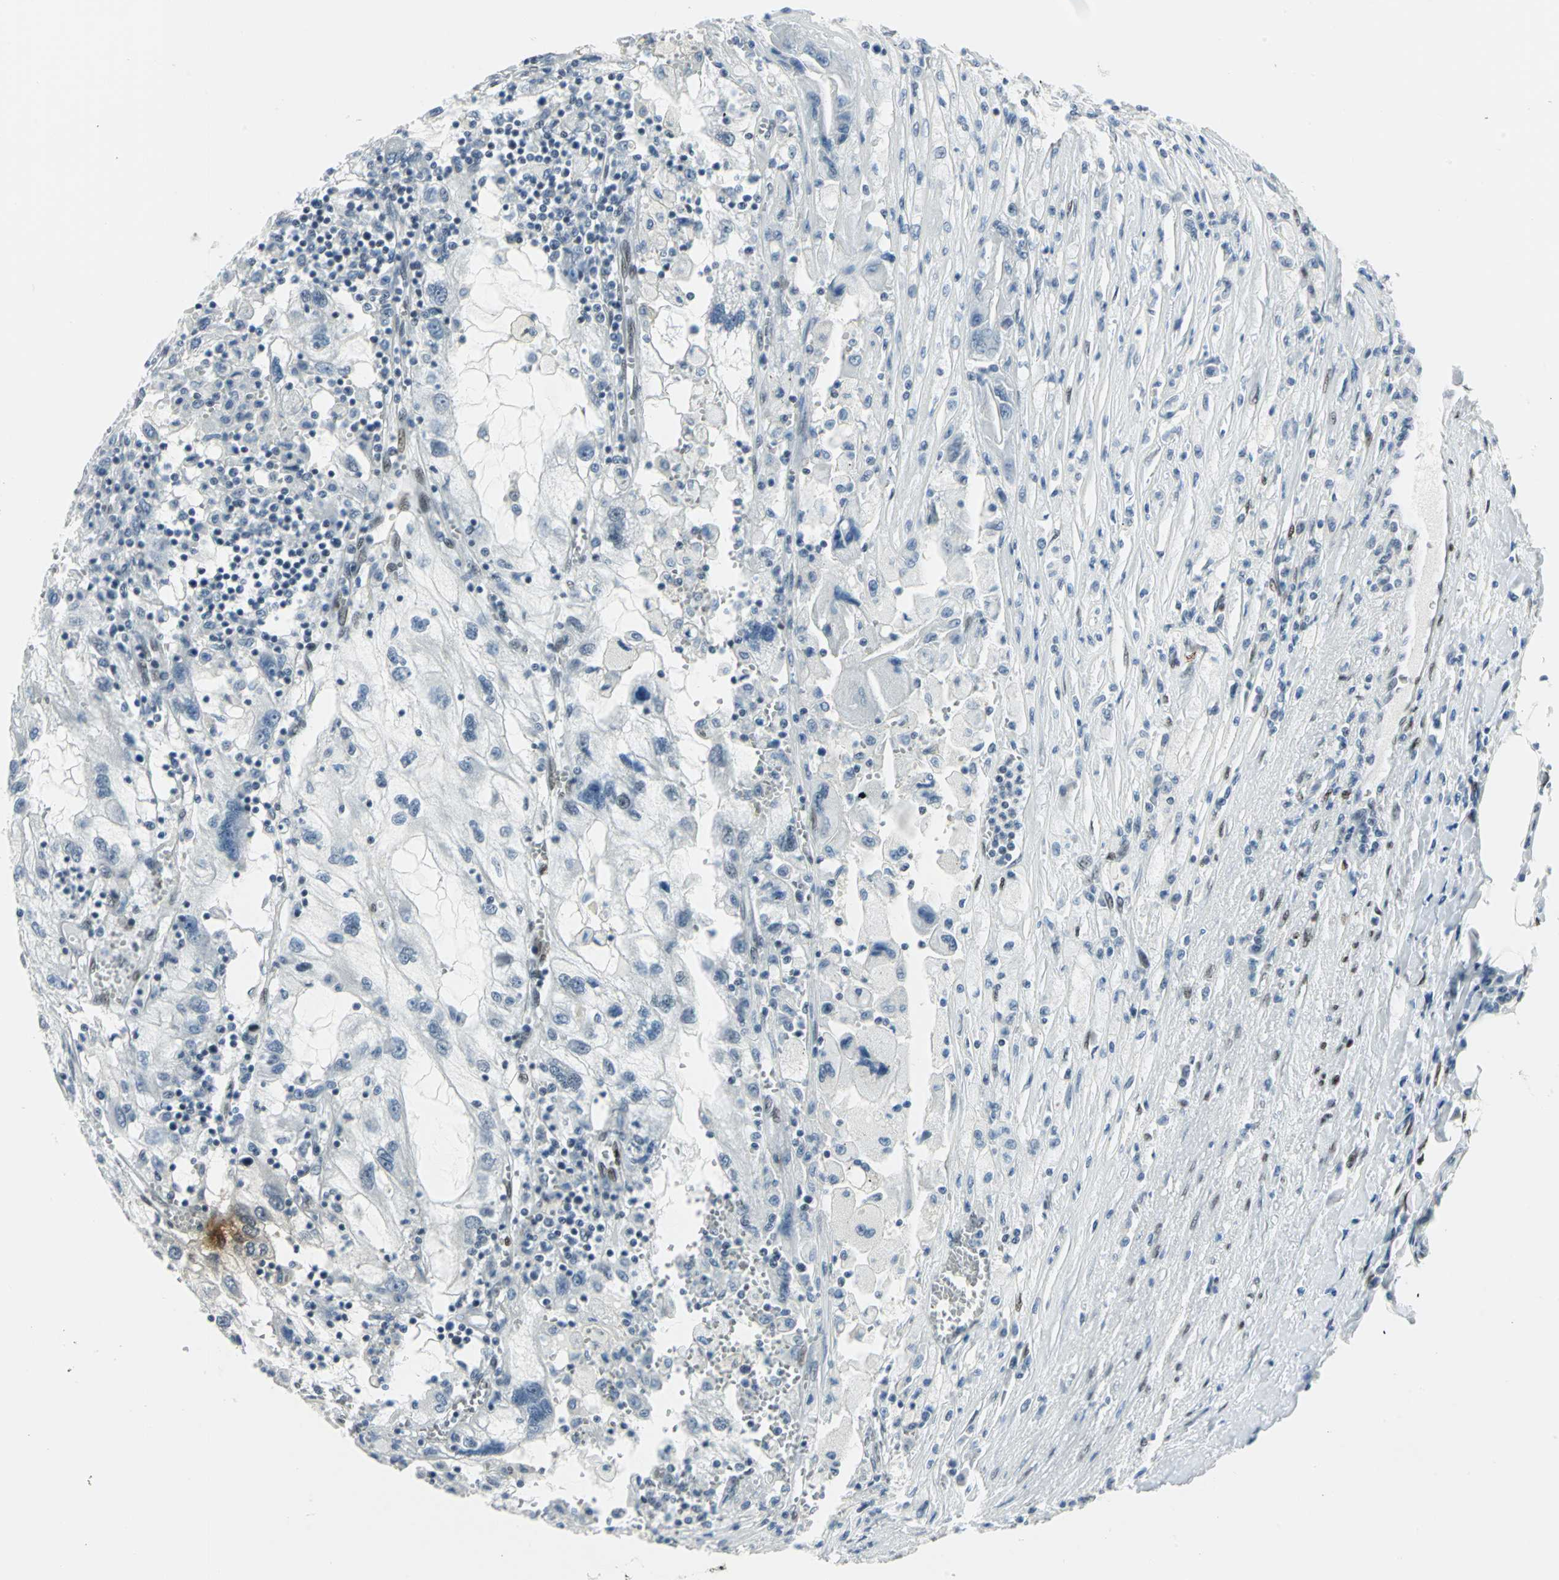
{"staining": {"intensity": "negative", "quantity": "none", "location": "none"}, "tissue": "renal cancer", "cell_type": "Tumor cells", "image_type": "cancer", "snomed": [{"axis": "morphology", "description": "Normal tissue, NOS"}, {"axis": "morphology", "description": "Adenocarcinoma, NOS"}, {"axis": "topography", "description": "Kidney"}], "caption": "This is an immunohistochemistry micrograph of human renal adenocarcinoma. There is no positivity in tumor cells.", "gene": "MEIS2", "patient": {"sex": "male", "age": 71}}